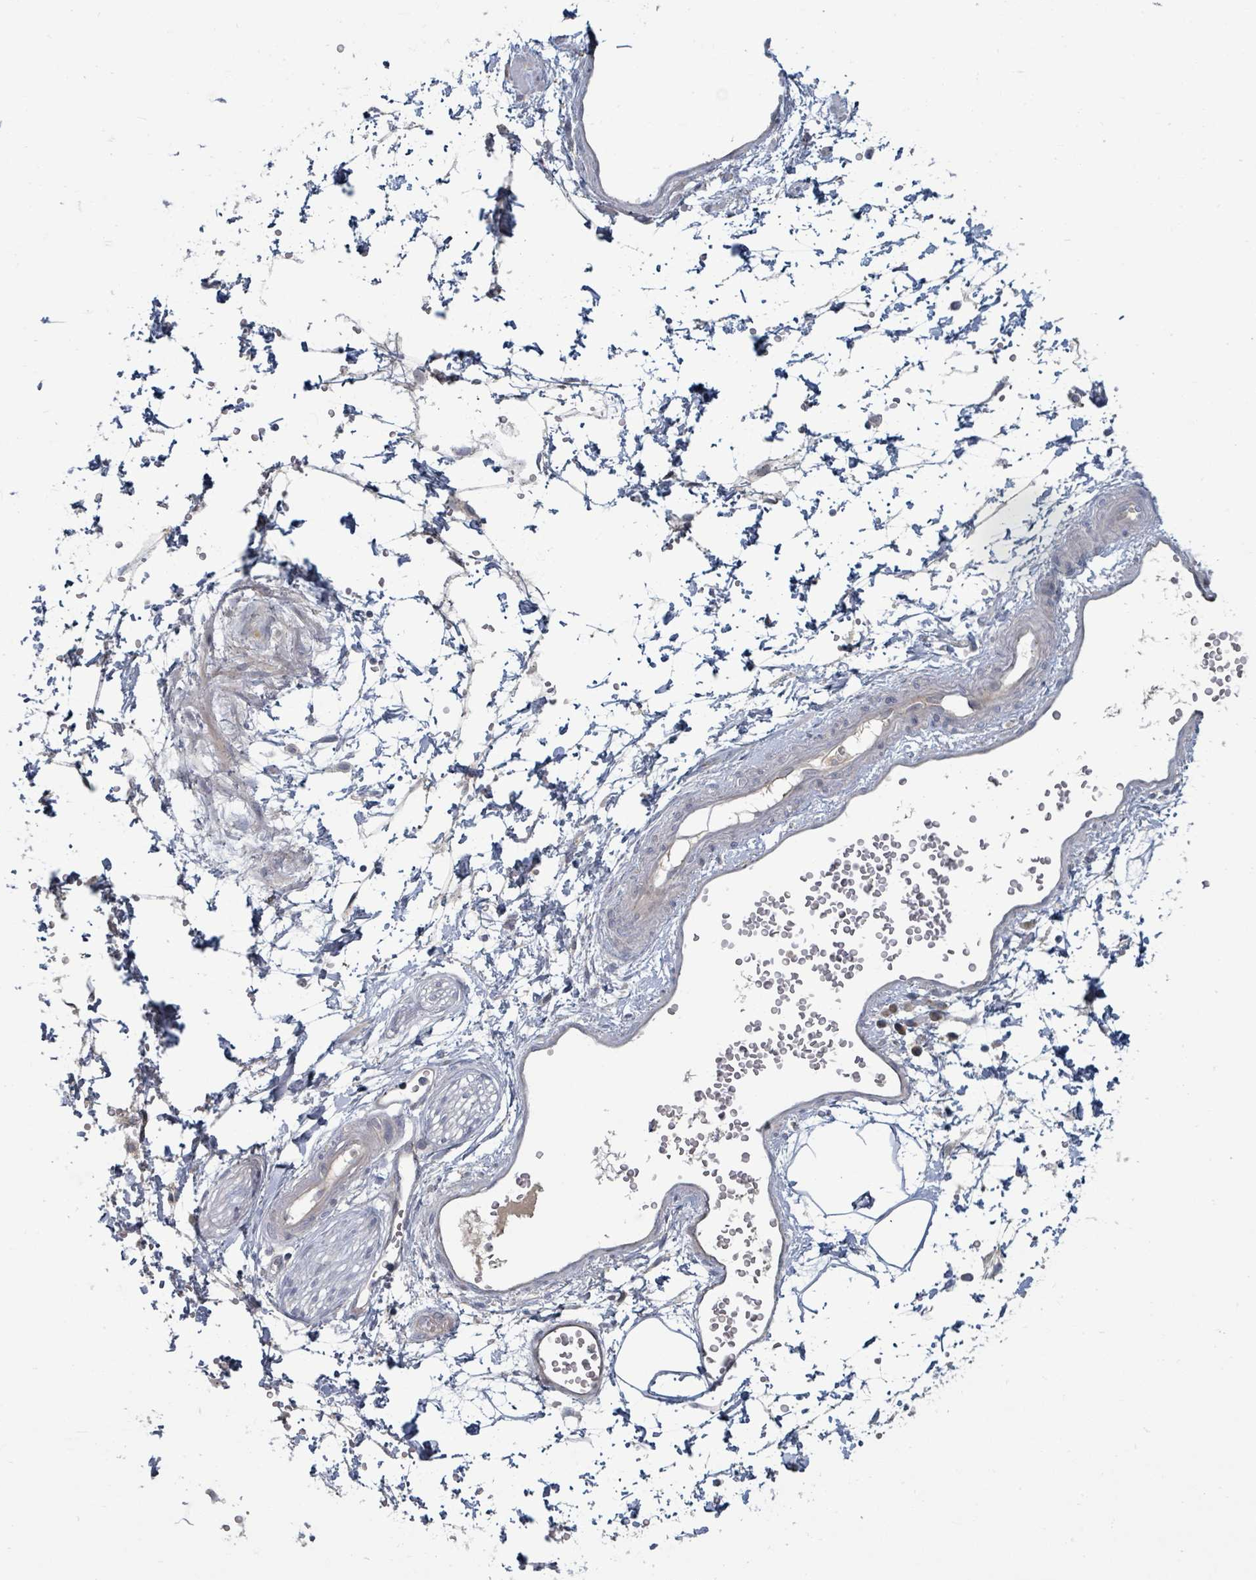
{"staining": {"intensity": "negative", "quantity": "none", "location": "none"}, "tissue": "adipose tissue", "cell_type": "Adipocytes", "image_type": "normal", "snomed": [{"axis": "morphology", "description": "Normal tissue, NOS"}, {"axis": "topography", "description": "Prostate"}, {"axis": "topography", "description": "Peripheral nerve tissue"}], "caption": "Immunohistochemical staining of benign human adipose tissue demonstrates no significant staining in adipocytes. (Stains: DAB (3,3'-diaminobenzidine) immunohistochemistry with hematoxylin counter stain, Microscopy: brightfield microscopy at high magnification).", "gene": "COL5A3", "patient": {"sex": "male", "age": 55}}